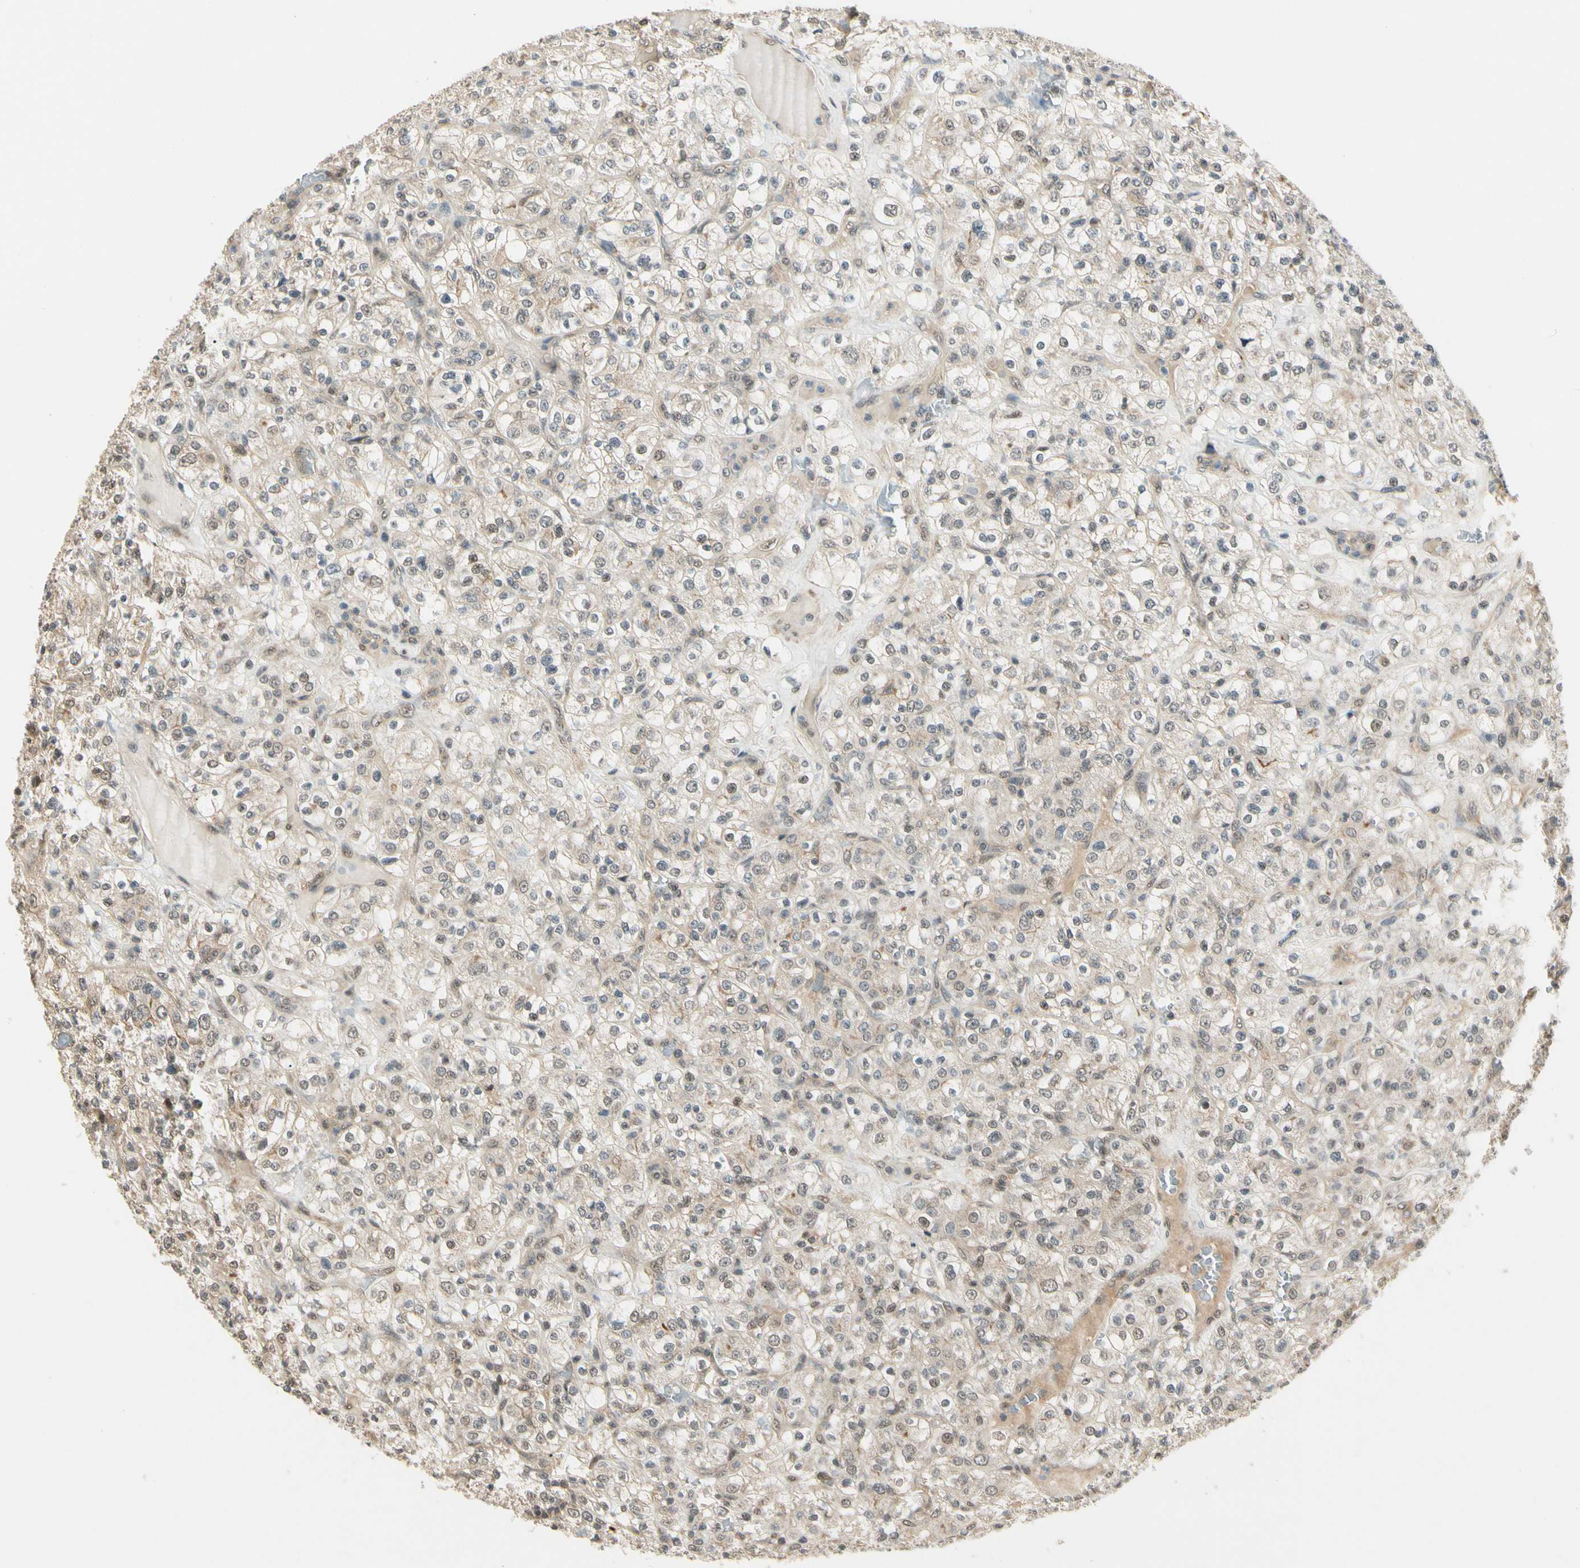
{"staining": {"intensity": "weak", "quantity": "25%-75%", "location": "cytoplasmic/membranous,nuclear"}, "tissue": "renal cancer", "cell_type": "Tumor cells", "image_type": "cancer", "snomed": [{"axis": "morphology", "description": "Normal tissue, NOS"}, {"axis": "morphology", "description": "Adenocarcinoma, NOS"}, {"axis": "topography", "description": "Kidney"}], "caption": "Immunohistochemistry (IHC) of human renal adenocarcinoma reveals low levels of weak cytoplasmic/membranous and nuclear staining in approximately 25%-75% of tumor cells.", "gene": "ZSCAN12", "patient": {"sex": "female", "age": 72}}